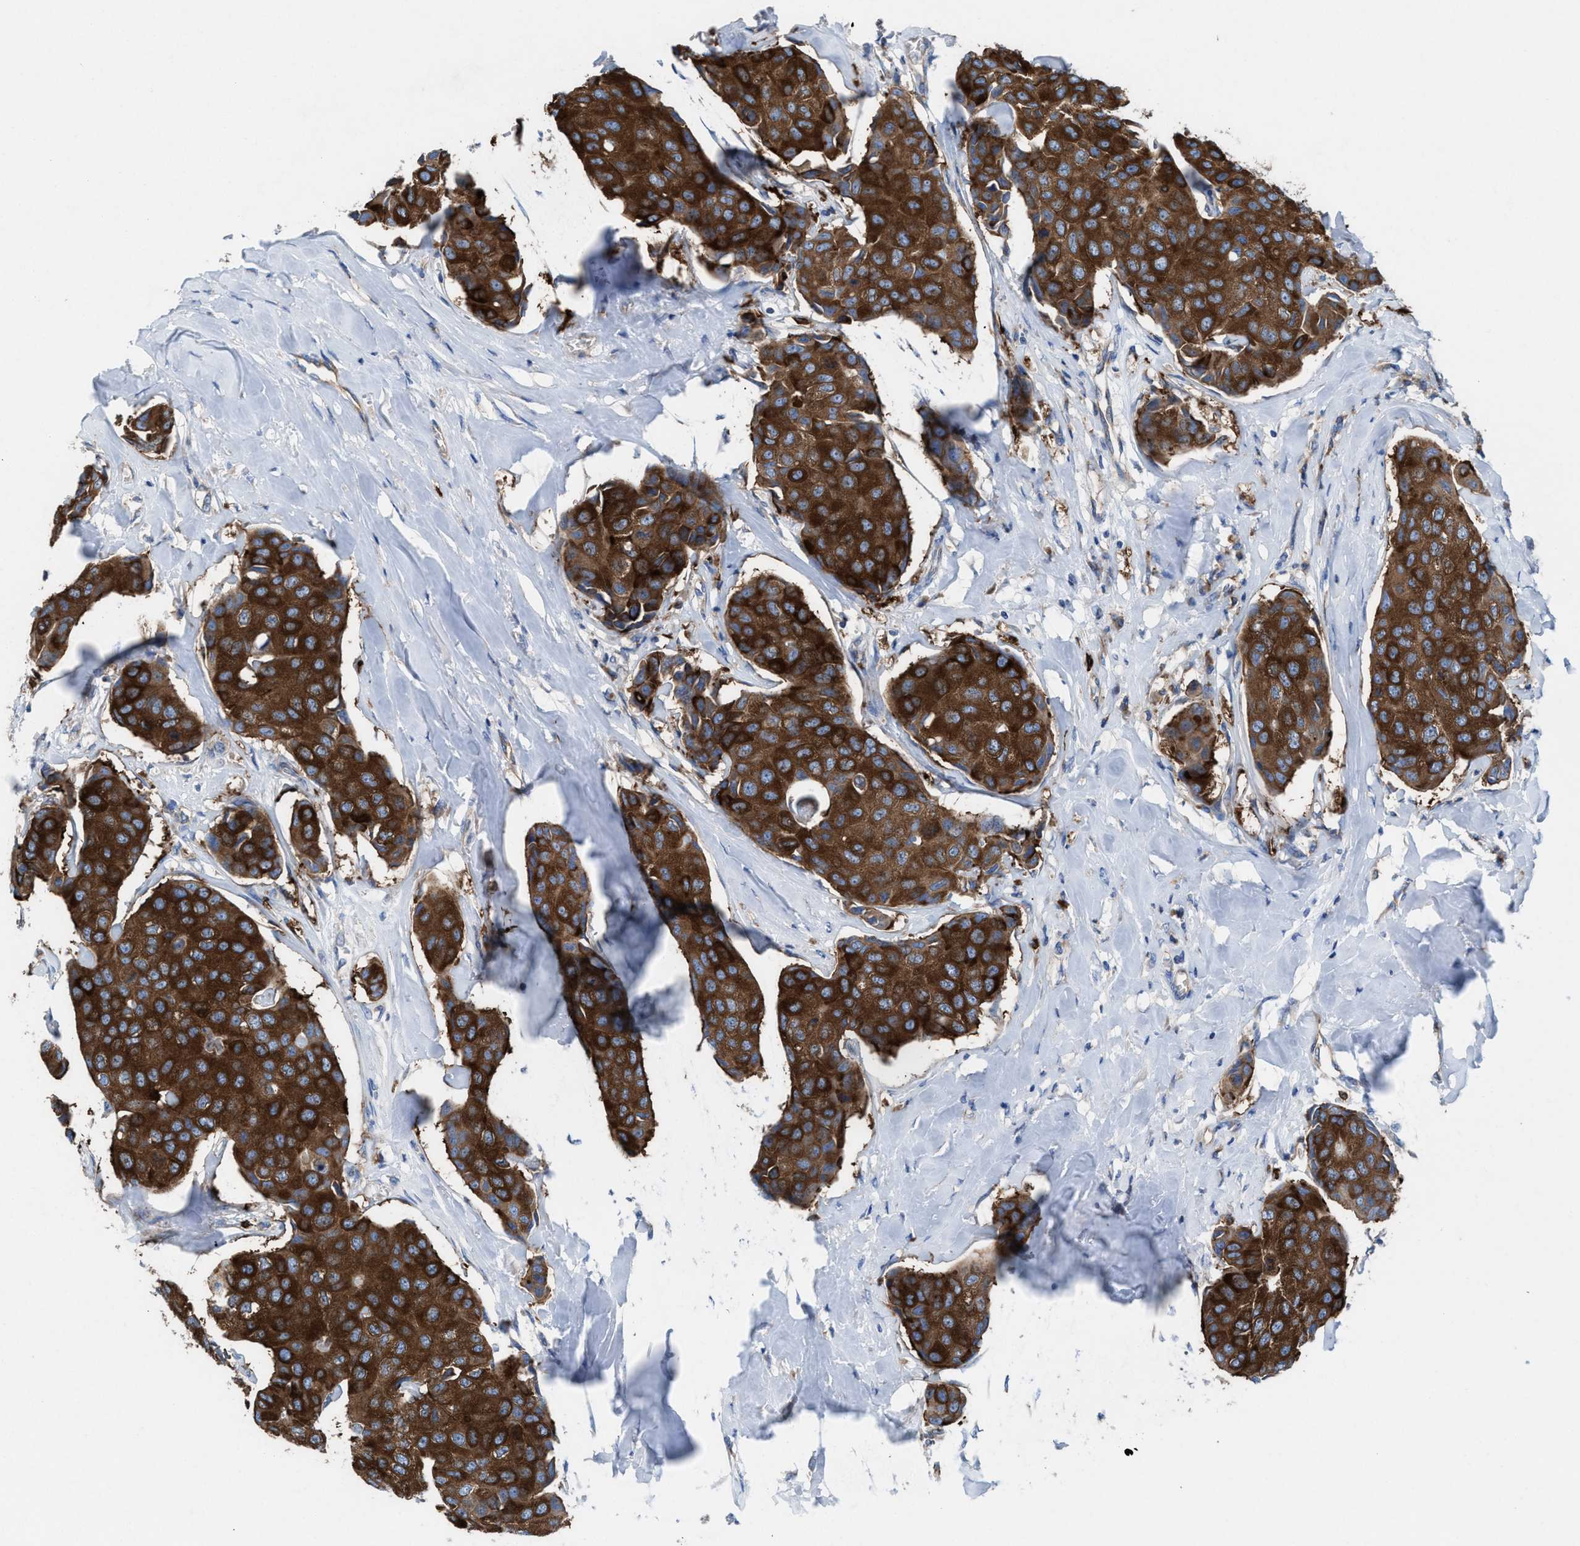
{"staining": {"intensity": "strong", "quantity": ">75%", "location": "cytoplasmic/membranous"}, "tissue": "breast cancer", "cell_type": "Tumor cells", "image_type": "cancer", "snomed": [{"axis": "morphology", "description": "Duct carcinoma"}, {"axis": "topography", "description": "Breast"}], "caption": "Infiltrating ductal carcinoma (breast) stained with a protein marker exhibits strong staining in tumor cells.", "gene": "NYAP1", "patient": {"sex": "female", "age": 80}}